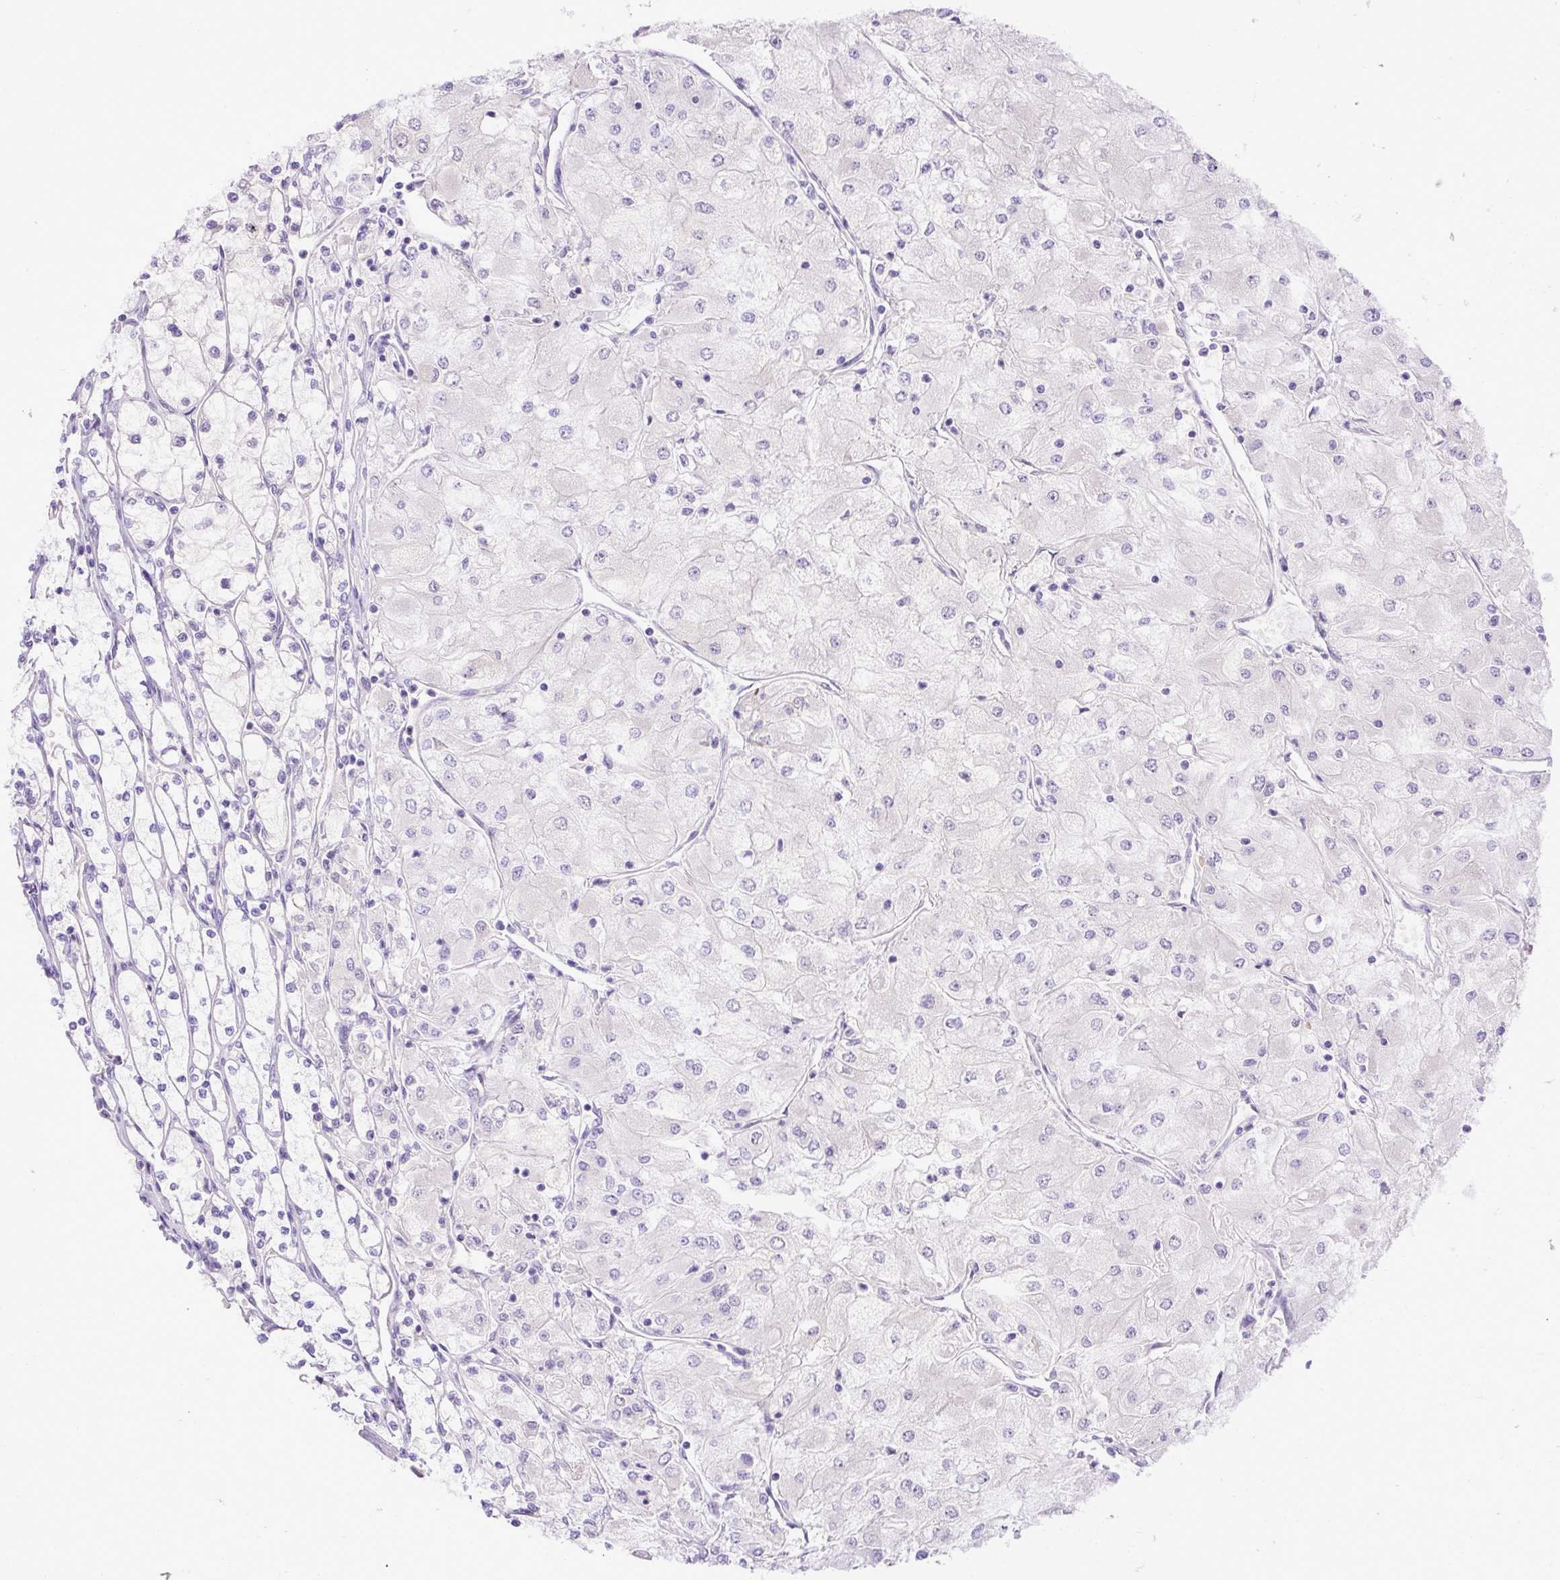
{"staining": {"intensity": "negative", "quantity": "none", "location": "none"}, "tissue": "renal cancer", "cell_type": "Tumor cells", "image_type": "cancer", "snomed": [{"axis": "morphology", "description": "Adenocarcinoma, NOS"}, {"axis": "topography", "description": "Kidney"}], "caption": "Tumor cells are negative for brown protein staining in renal cancer. (Immunohistochemistry (ihc), brightfield microscopy, high magnification).", "gene": "SPTBN5", "patient": {"sex": "male", "age": 80}}